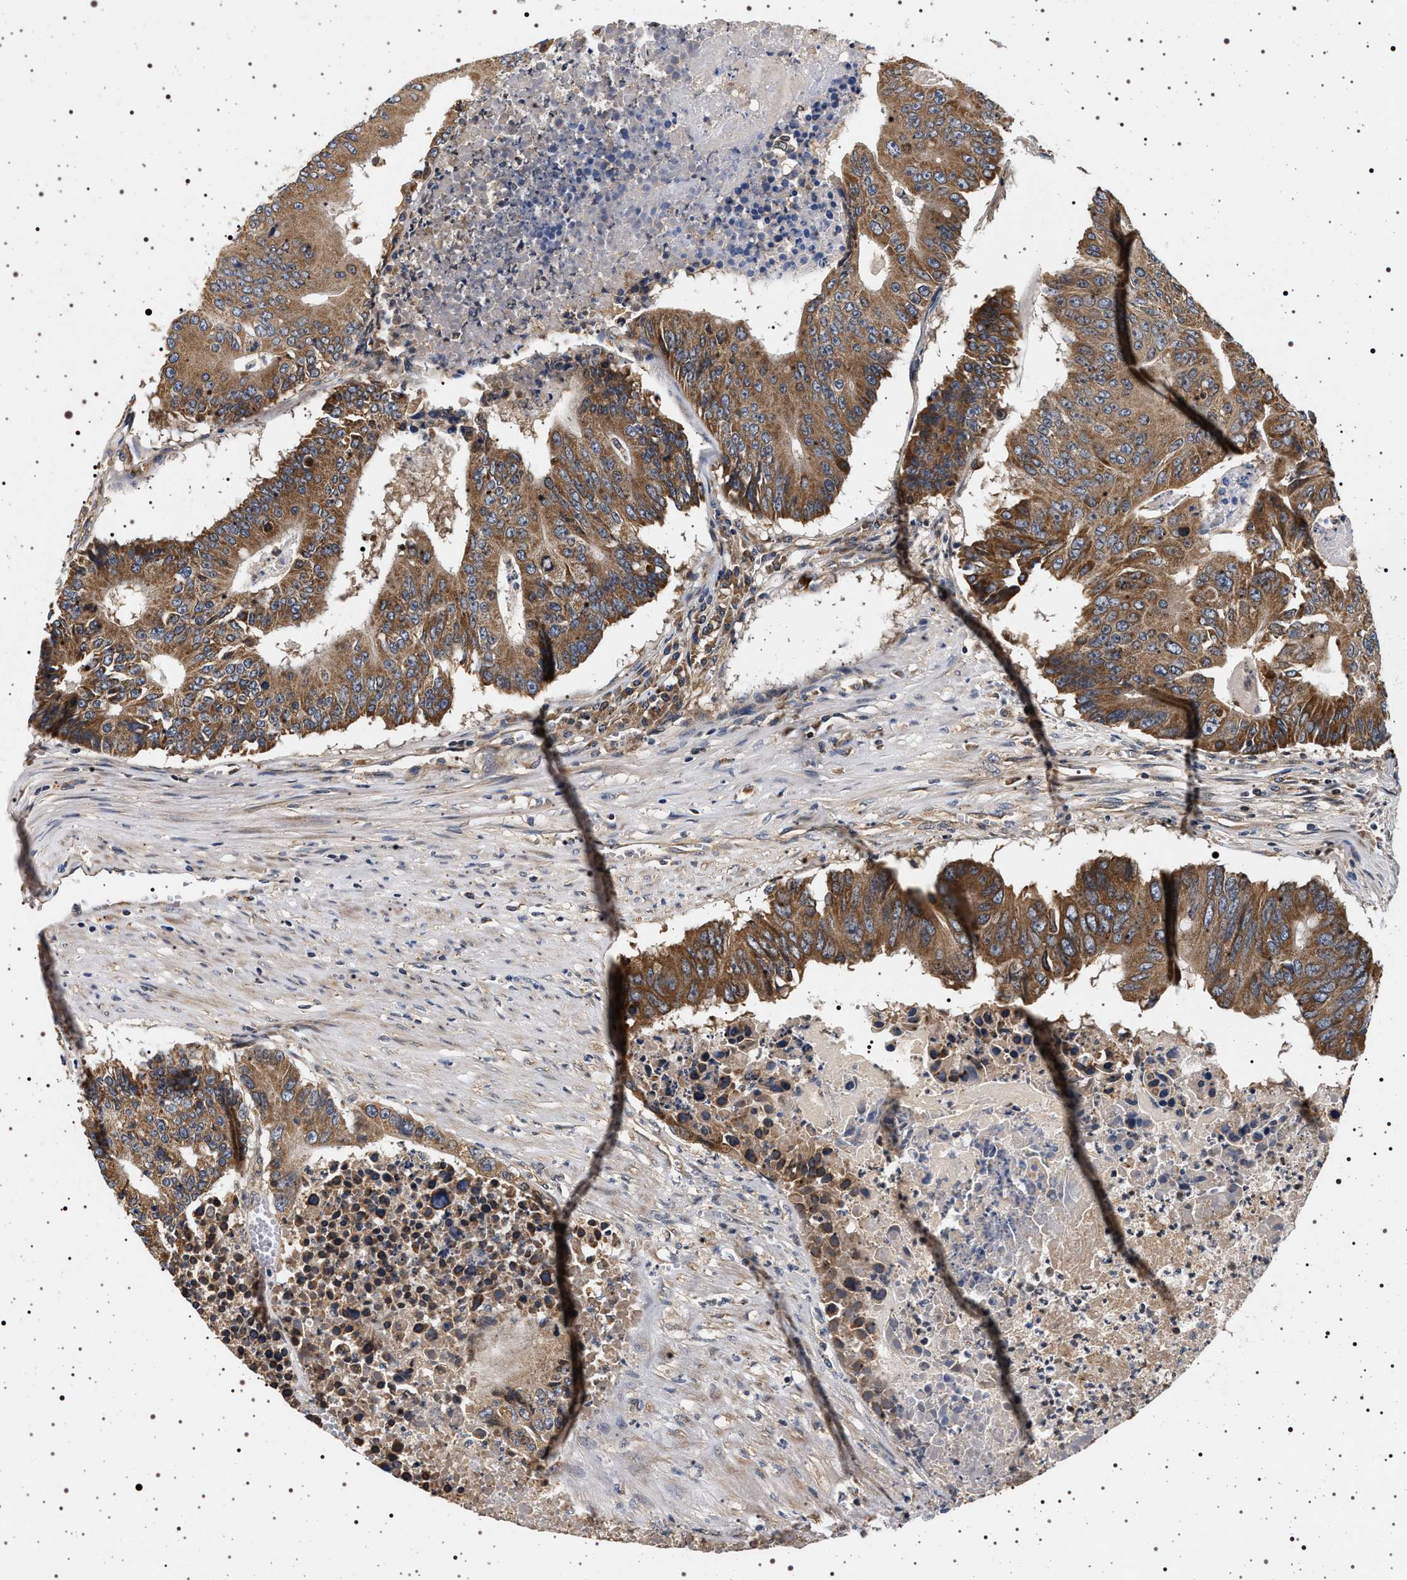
{"staining": {"intensity": "moderate", "quantity": ">75%", "location": "cytoplasmic/membranous"}, "tissue": "colorectal cancer", "cell_type": "Tumor cells", "image_type": "cancer", "snomed": [{"axis": "morphology", "description": "Adenocarcinoma, NOS"}, {"axis": "topography", "description": "Colon"}], "caption": "This is an image of immunohistochemistry (IHC) staining of colorectal adenocarcinoma, which shows moderate staining in the cytoplasmic/membranous of tumor cells.", "gene": "DCBLD2", "patient": {"sex": "male", "age": 87}}